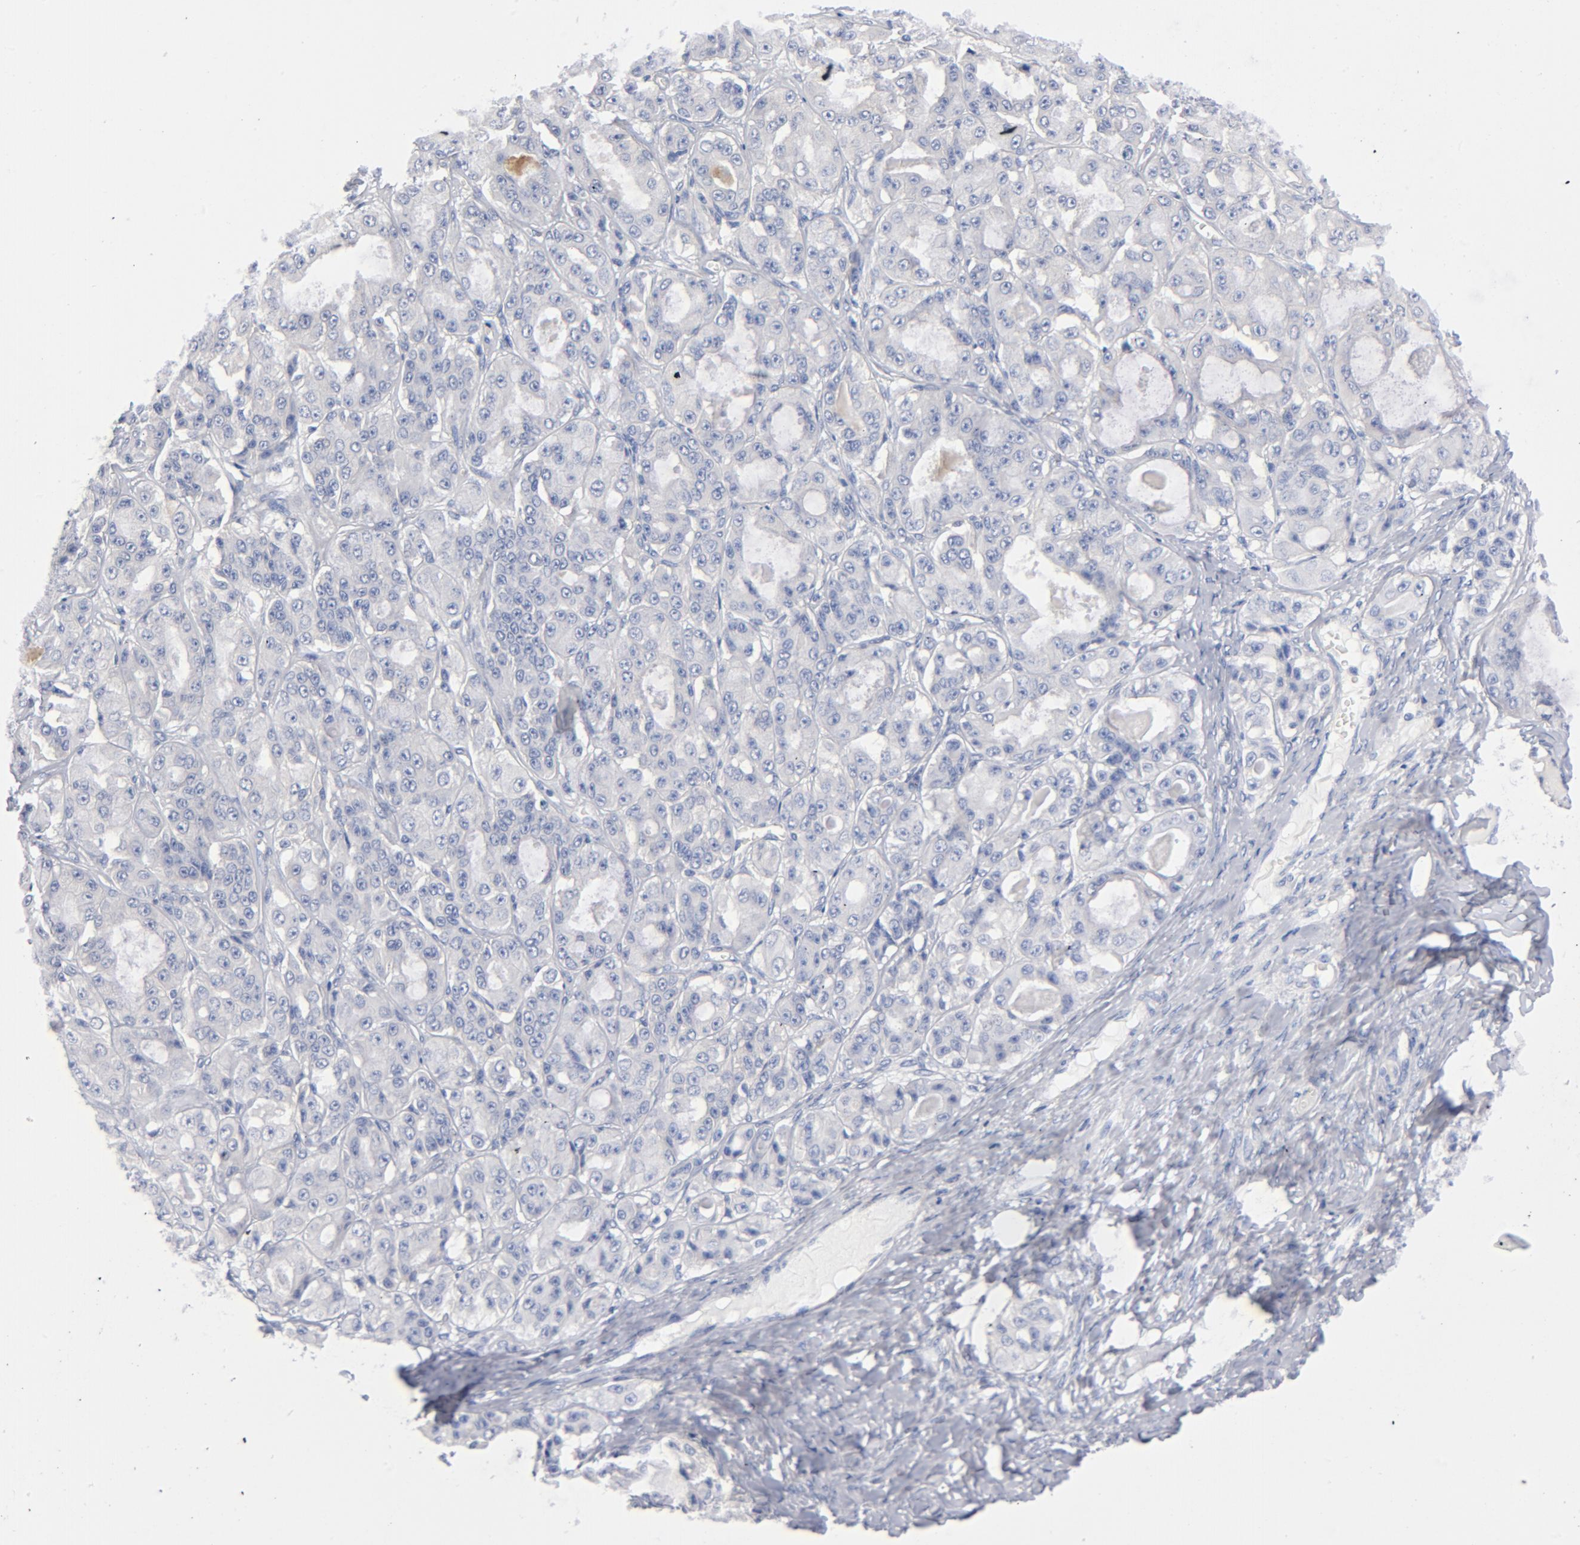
{"staining": {"intensity": "negative", "quantity": "none", "location": "none"}, "tissue": "ovarian cancer", "cell_type": "Tumor cells", "image_type": "cancer", "snomed": [{"axis": "morphology", "description": "Carcinoma, endometroid"}, {"axis": "topography", "description": "Ovary"}], "caption": "A high-resolution histopathology image shows IHC staining of ovarian endometroid carcinoma, which exhibits no significant staining in tumor cells.", "gene": "CD86", "patient": {"sex": "female", "age": 61}}